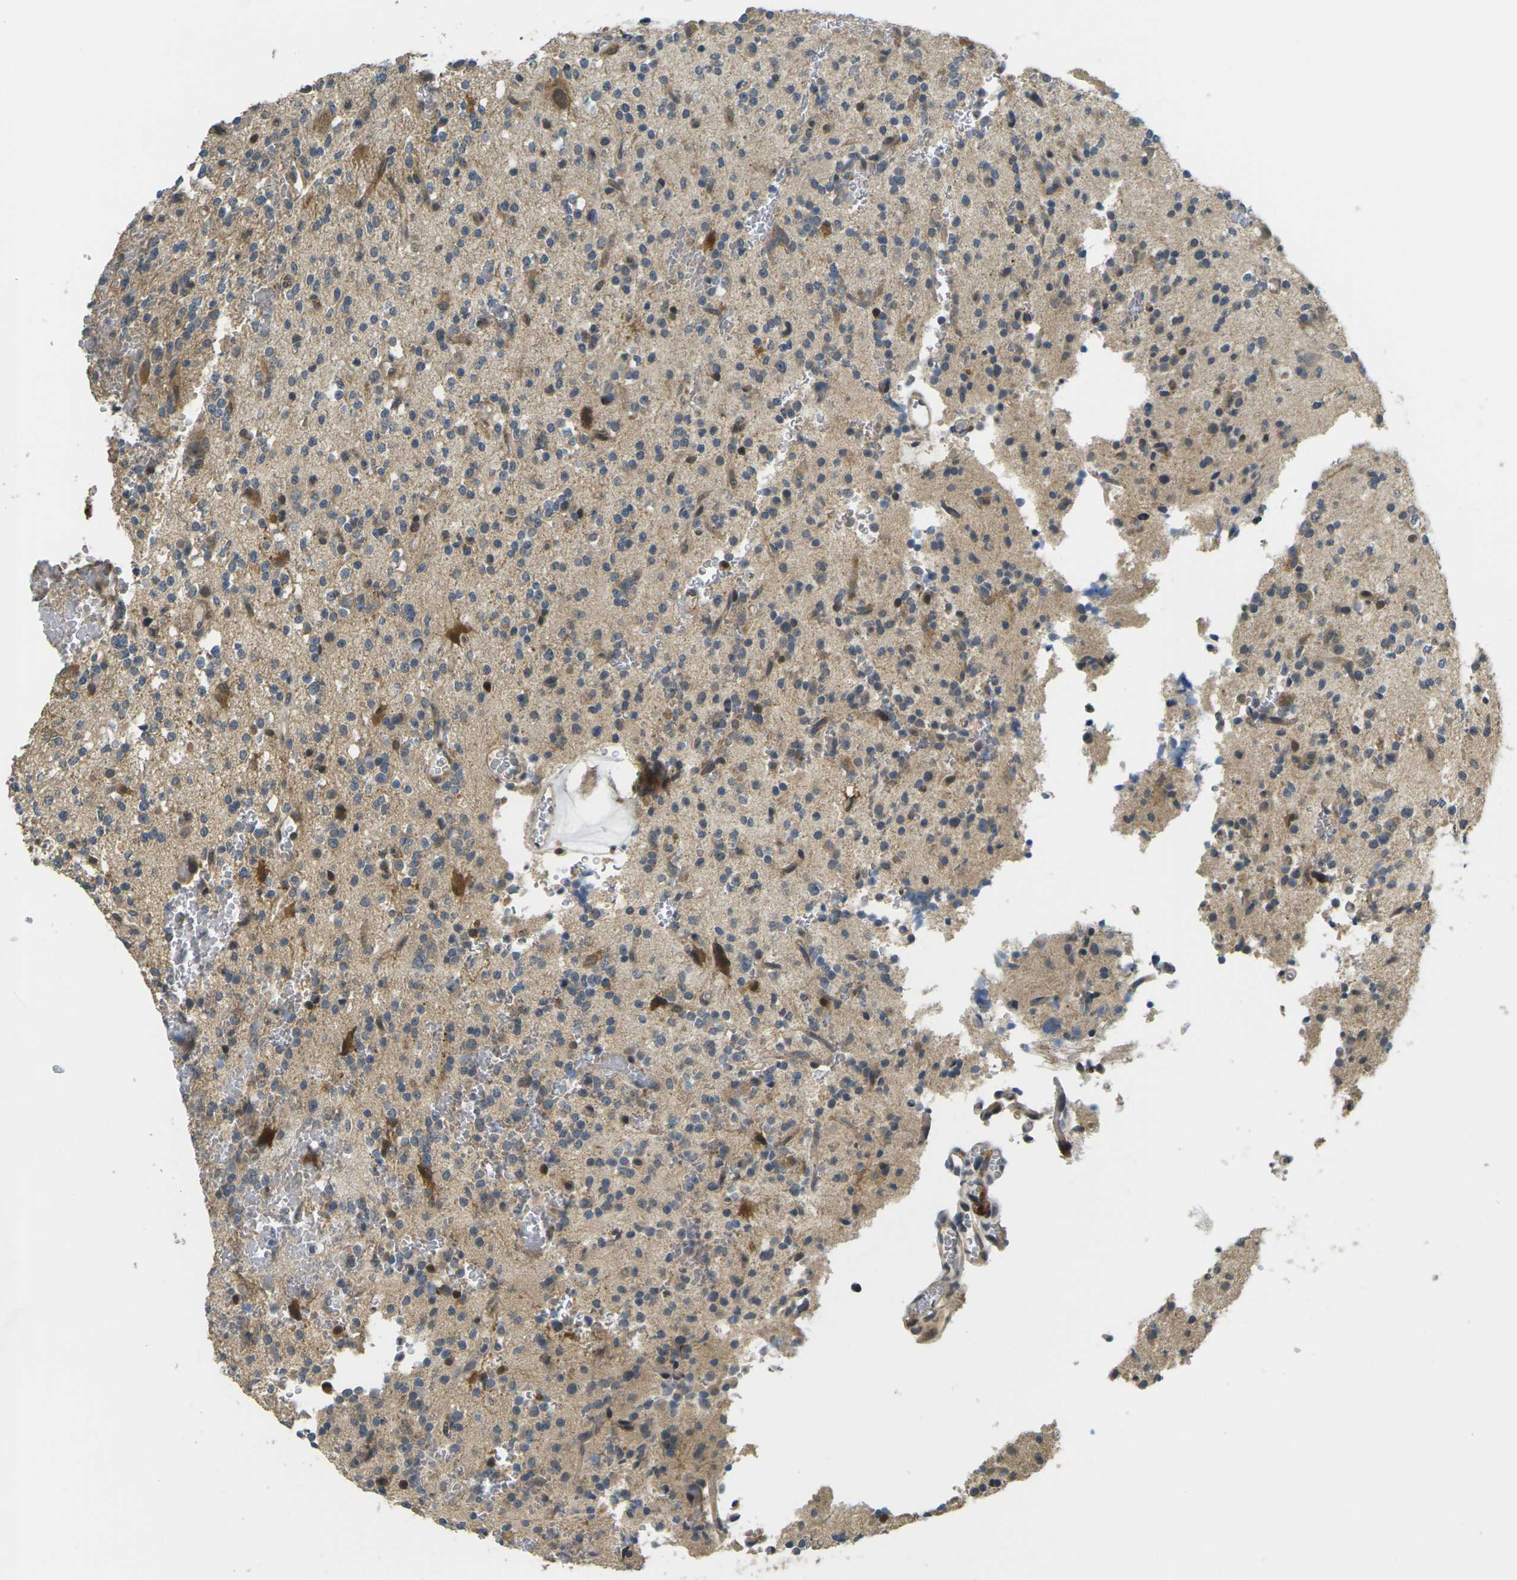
{"staining": {"intensity": "moderate", "quantity": "25%-75%", "location": "cytoplasmic/membranous"}, "tissue": "glioma", "cell_type": "Tumor cells", "image_type": "cancer", "snomed": [{"axis": "morphology", "description": "Glioma, malignant, High grade"}, {"axis": "topography", "description": "Brain"}], "caption": "Immunohistochemical staining of human malignant high-grade glioma shows medium levels of moderate cytoplasmic/membranous protein positivity in approximately 25%-75% of tumor cells.", "gene": "KLHL8", "patient": {"sex": "male", "age": 47}}